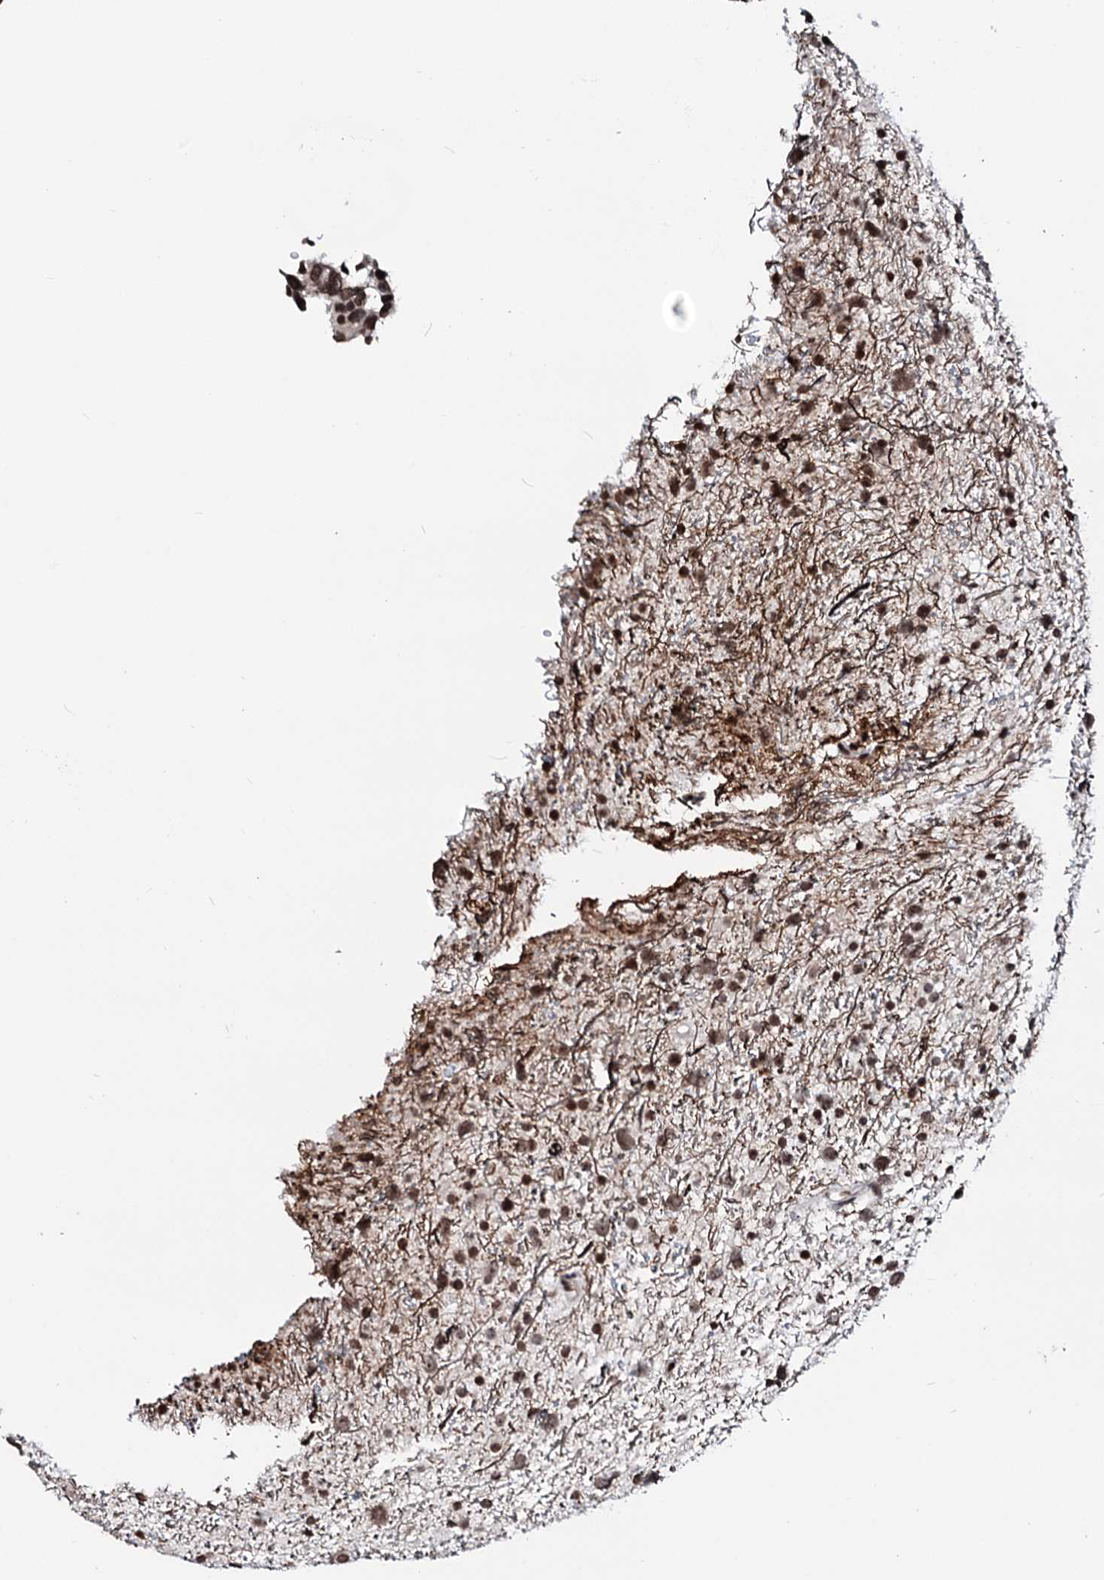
{"staining": {"intensity": "moderate", "quantity": ">75%", "location": "nuclear"}, "tissue": "glioma", "cell_type": "Tumor cells", "image_type": "cancer", "snomed": [{"axis": "morphology", "description": "Glioma, malignant, Low grade"}, {"axis": "topography", "description": "Cerebral cortex"}], "caption": "Protein expression analysis of malignant glioma (low-grade) exhibits moderate nuclear expression in about >75% of tumor cells.", "gene": "LSM11", "patient": {"sex": "female", "age": 39}}